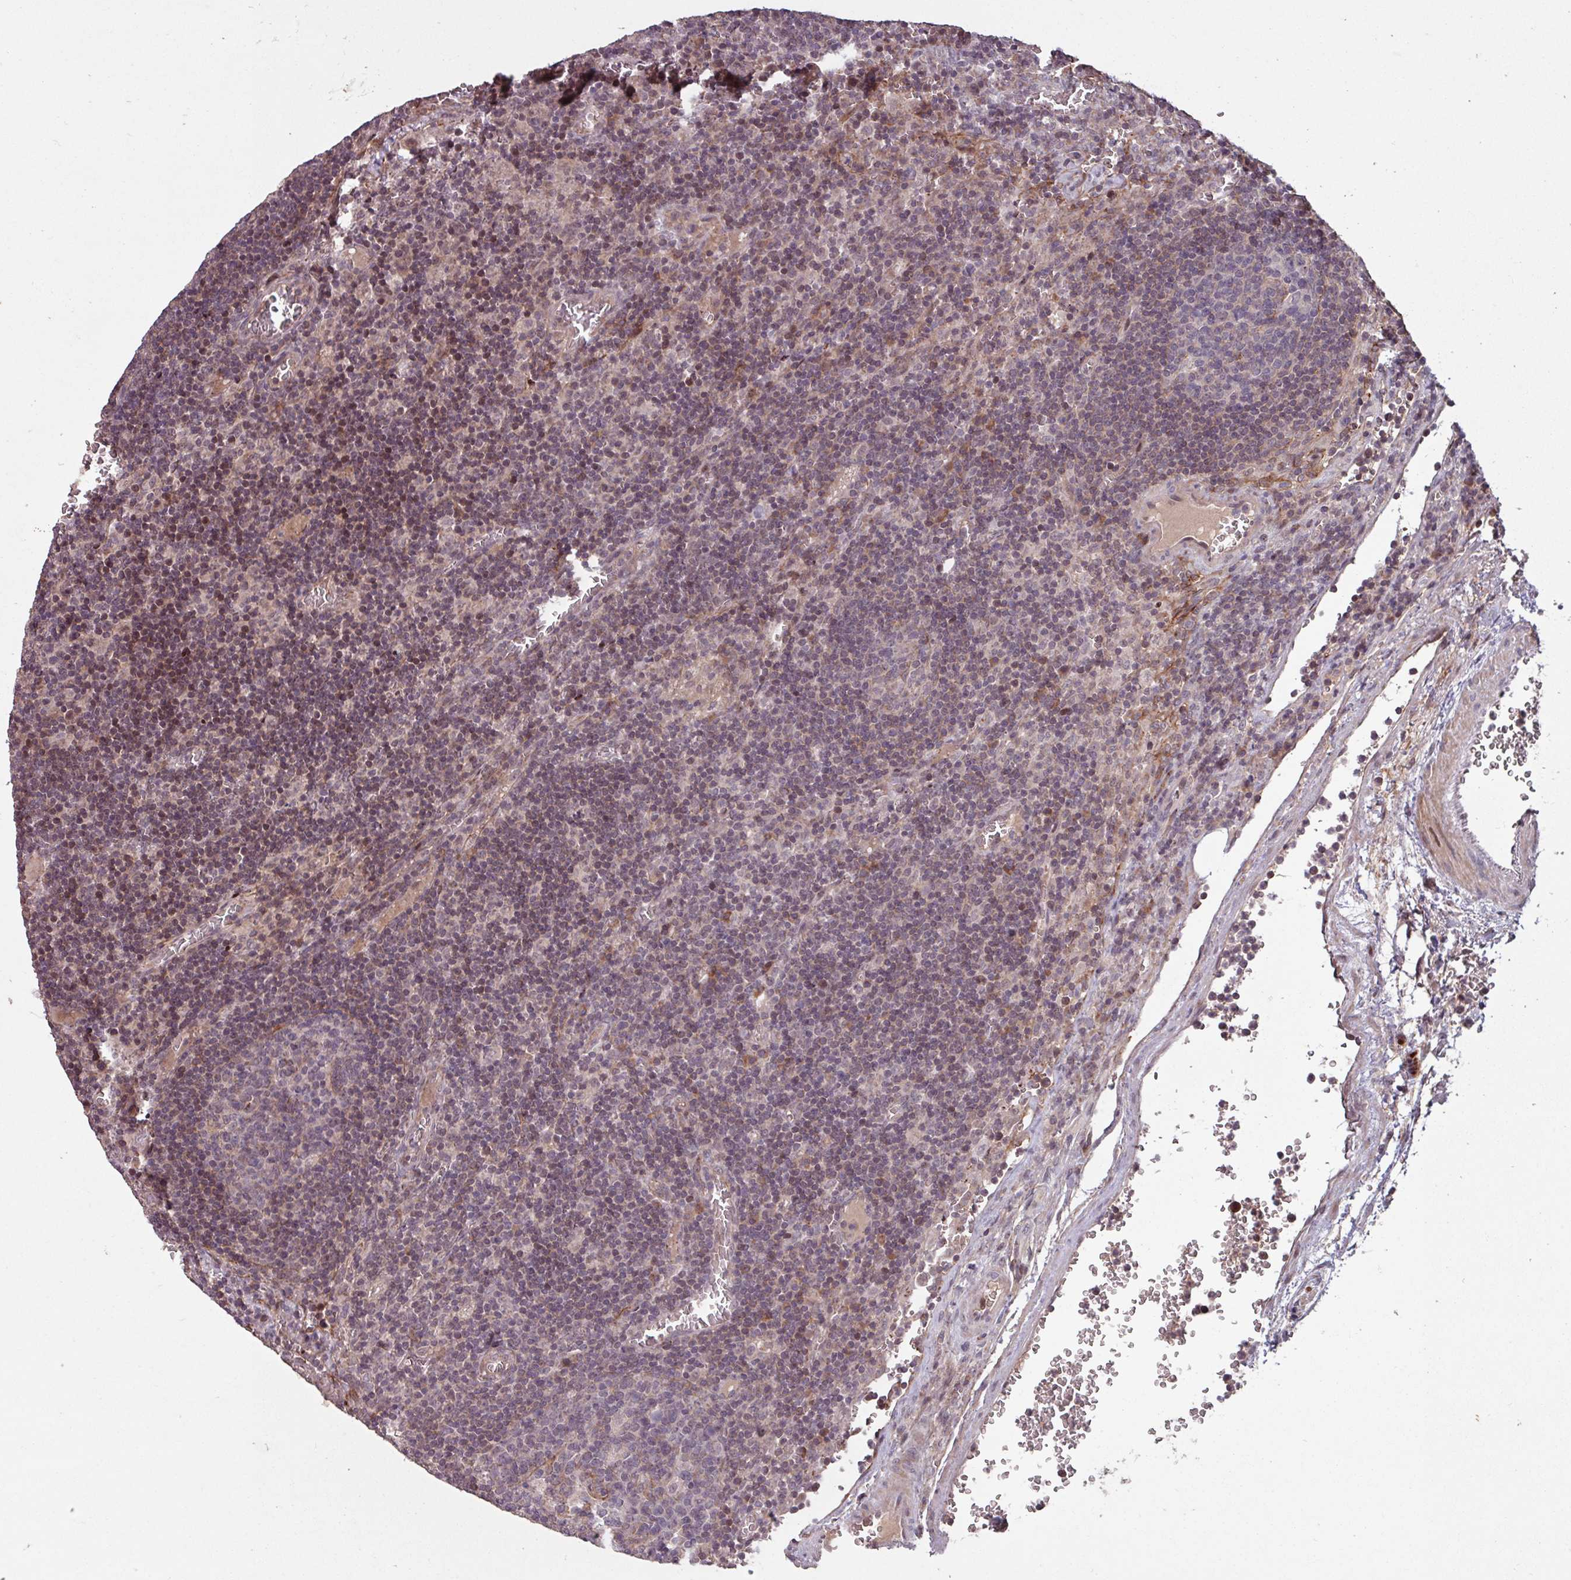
{"staining": {"intensity": "weak", "quantity": "<25%", "location": "nuclear"}, "tissue": "lymph node", "cell_type": "Germinal center cells", "image_type": "normal", "snomed": [{"axis": "morphology", "description": "Normal tissue, NOS"}, {"axis": "topography", "description": "Lymph node"}], "caption": "Immunohistochemistry micrograph of normal lymph node: human lymph node stained with DAB shows no significant protein staining in germinal center cells. (DAB immunohistochemistry (IHC) visualized using brightfield microscopy, high magnification).", "gene": "TMEM88", "patient": {"sex": "male", "age": 50}}